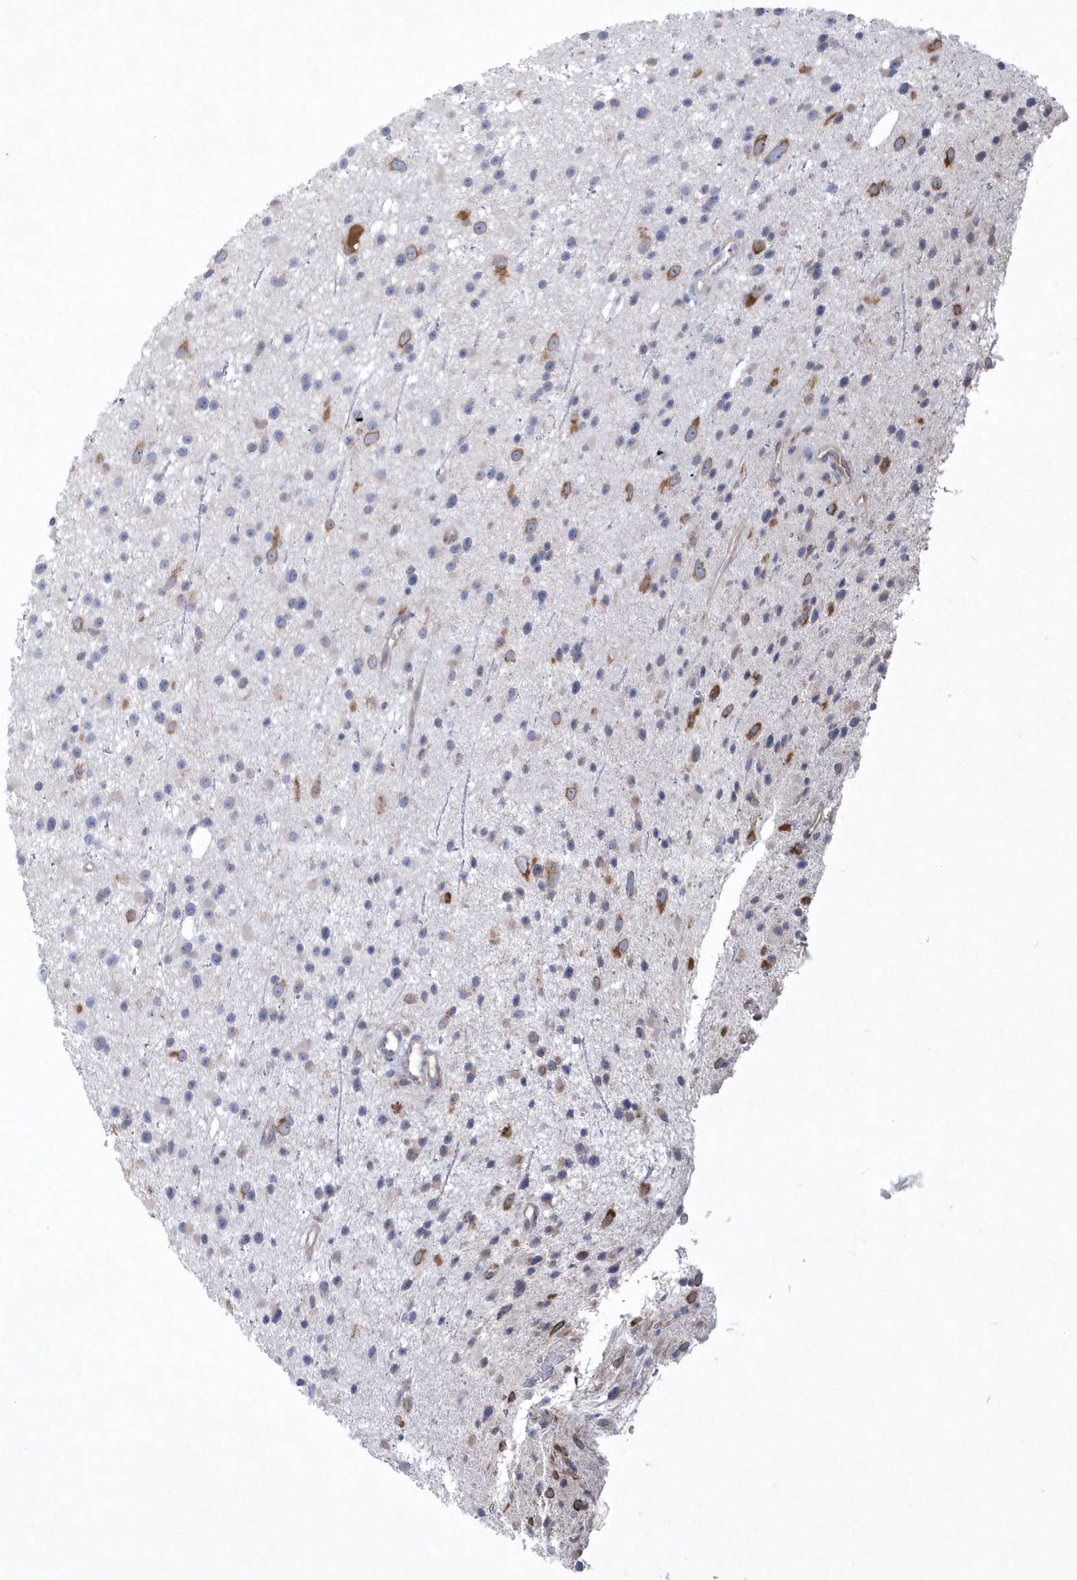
{"staining": {"intensity": "moderate", "quantity": "<25%", "location": "cytoplasmic/membranous"}, "tissue": "glioma", "cell_type": "Tumor cells", "image_type": "cancer", "snomed": [{"axis": "morphology", "description": "Glioma, malignant, Low grade"}, {"axis": "topography", "description": "Cerebral cortex"}], "caption": "DAB immunohistochemical staining of human glioma shows moderate cytoplasmic/membranous protein staining in about <25% of tumor cells. (IHC, brightfield microscopy, high magnification).", "gene": "DGAT1", "patient": {"sex": "female", "age": 39}}